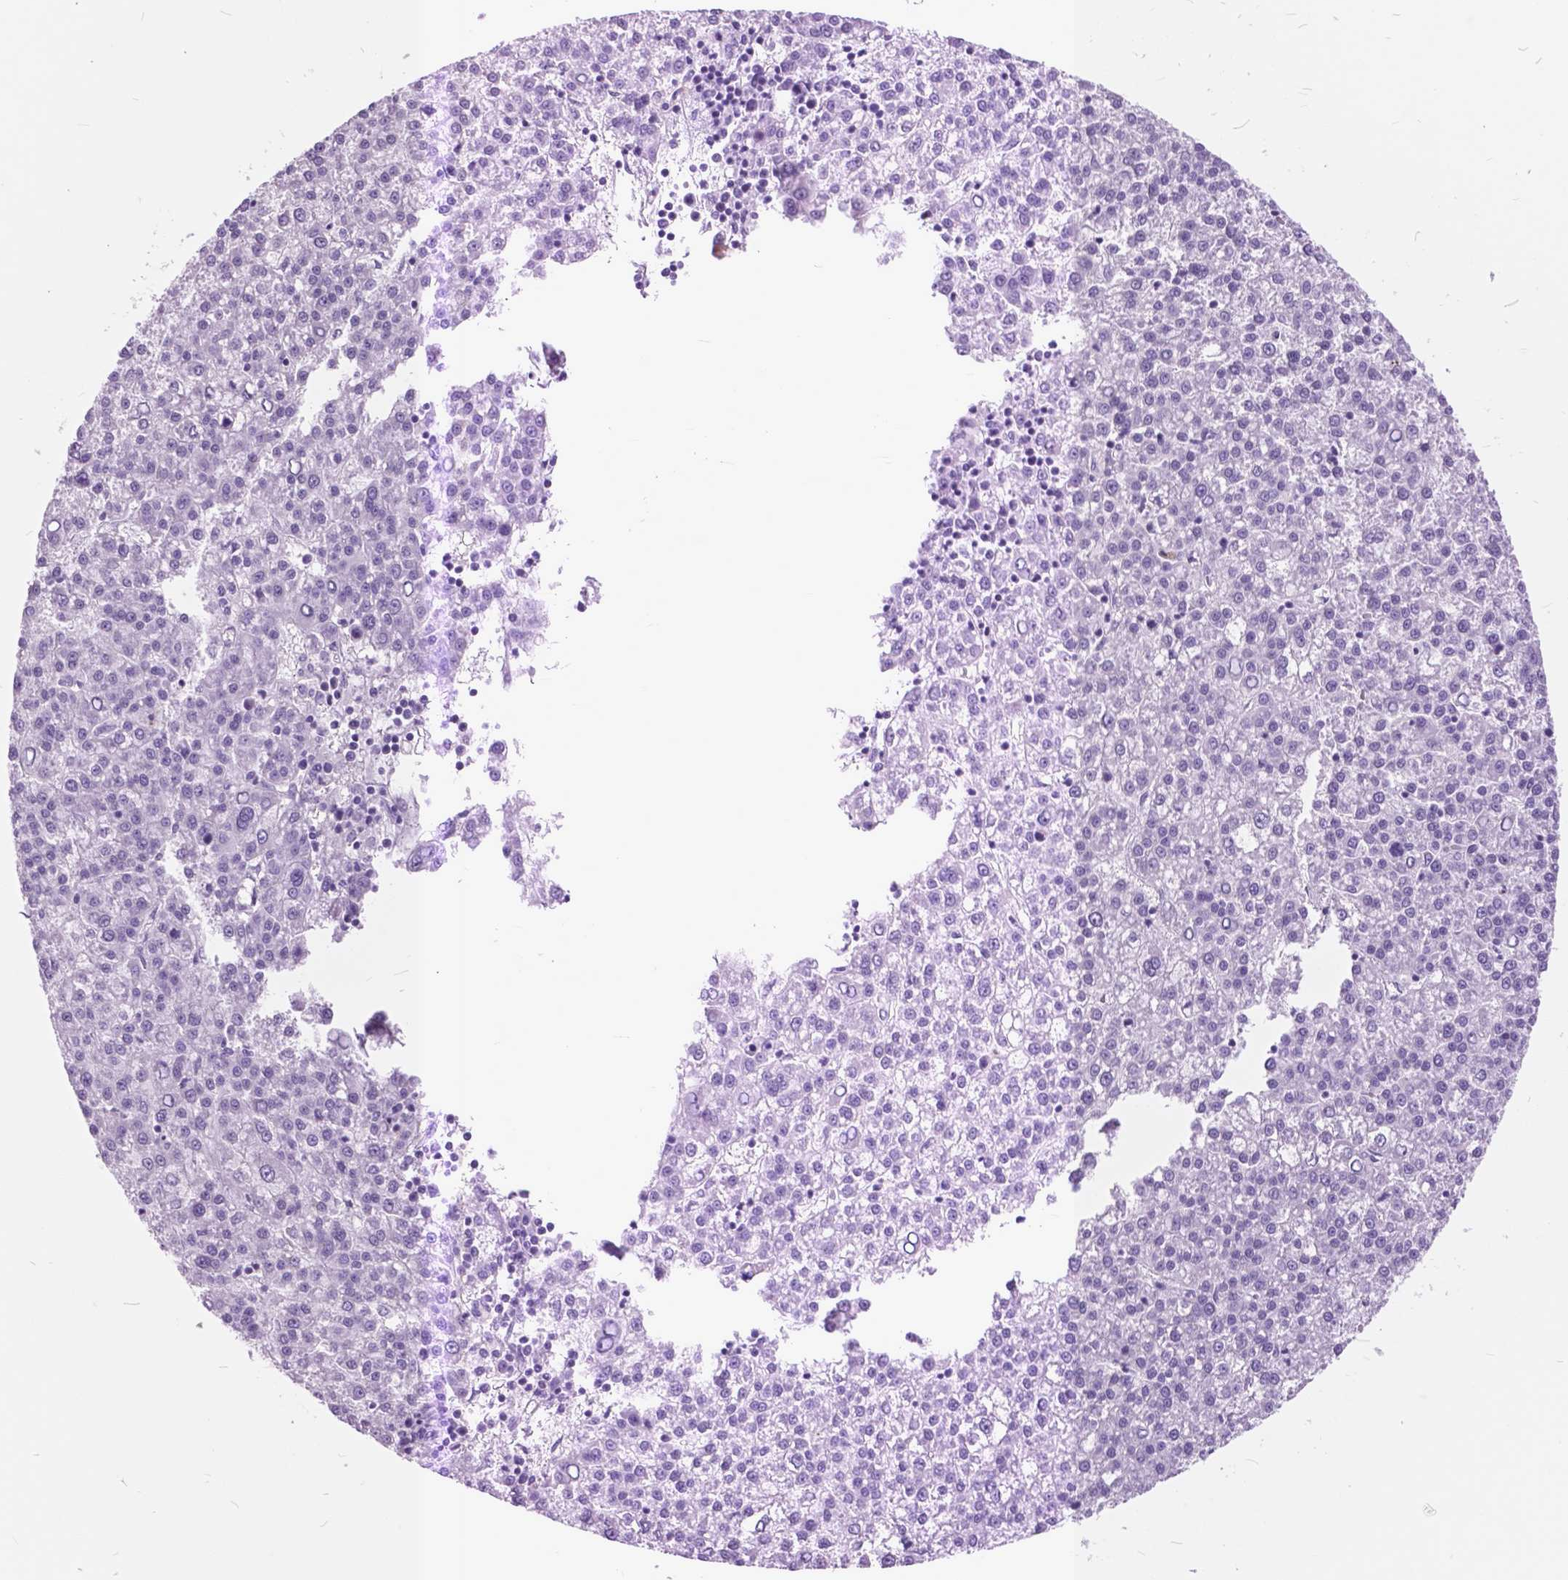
{"staining": {"intensity": "negative", "quantity": "none", "location": "none"}, "tissue": "liver cancer", "cell_type": "Tumor cells", "image_type": "cancer", "snomed": [{"axis": "morphology", "description": "Carcinoma, Hepatocellular, NOS"}, {"axis": "topography", "description": "Liver"}], "caption": "Protein analysis of liver hepatocellular carcinoma demonstrates no significant expression in tumor cells.", "gene": "GDF9", "patient": {"sex": "female", "age": 58}}